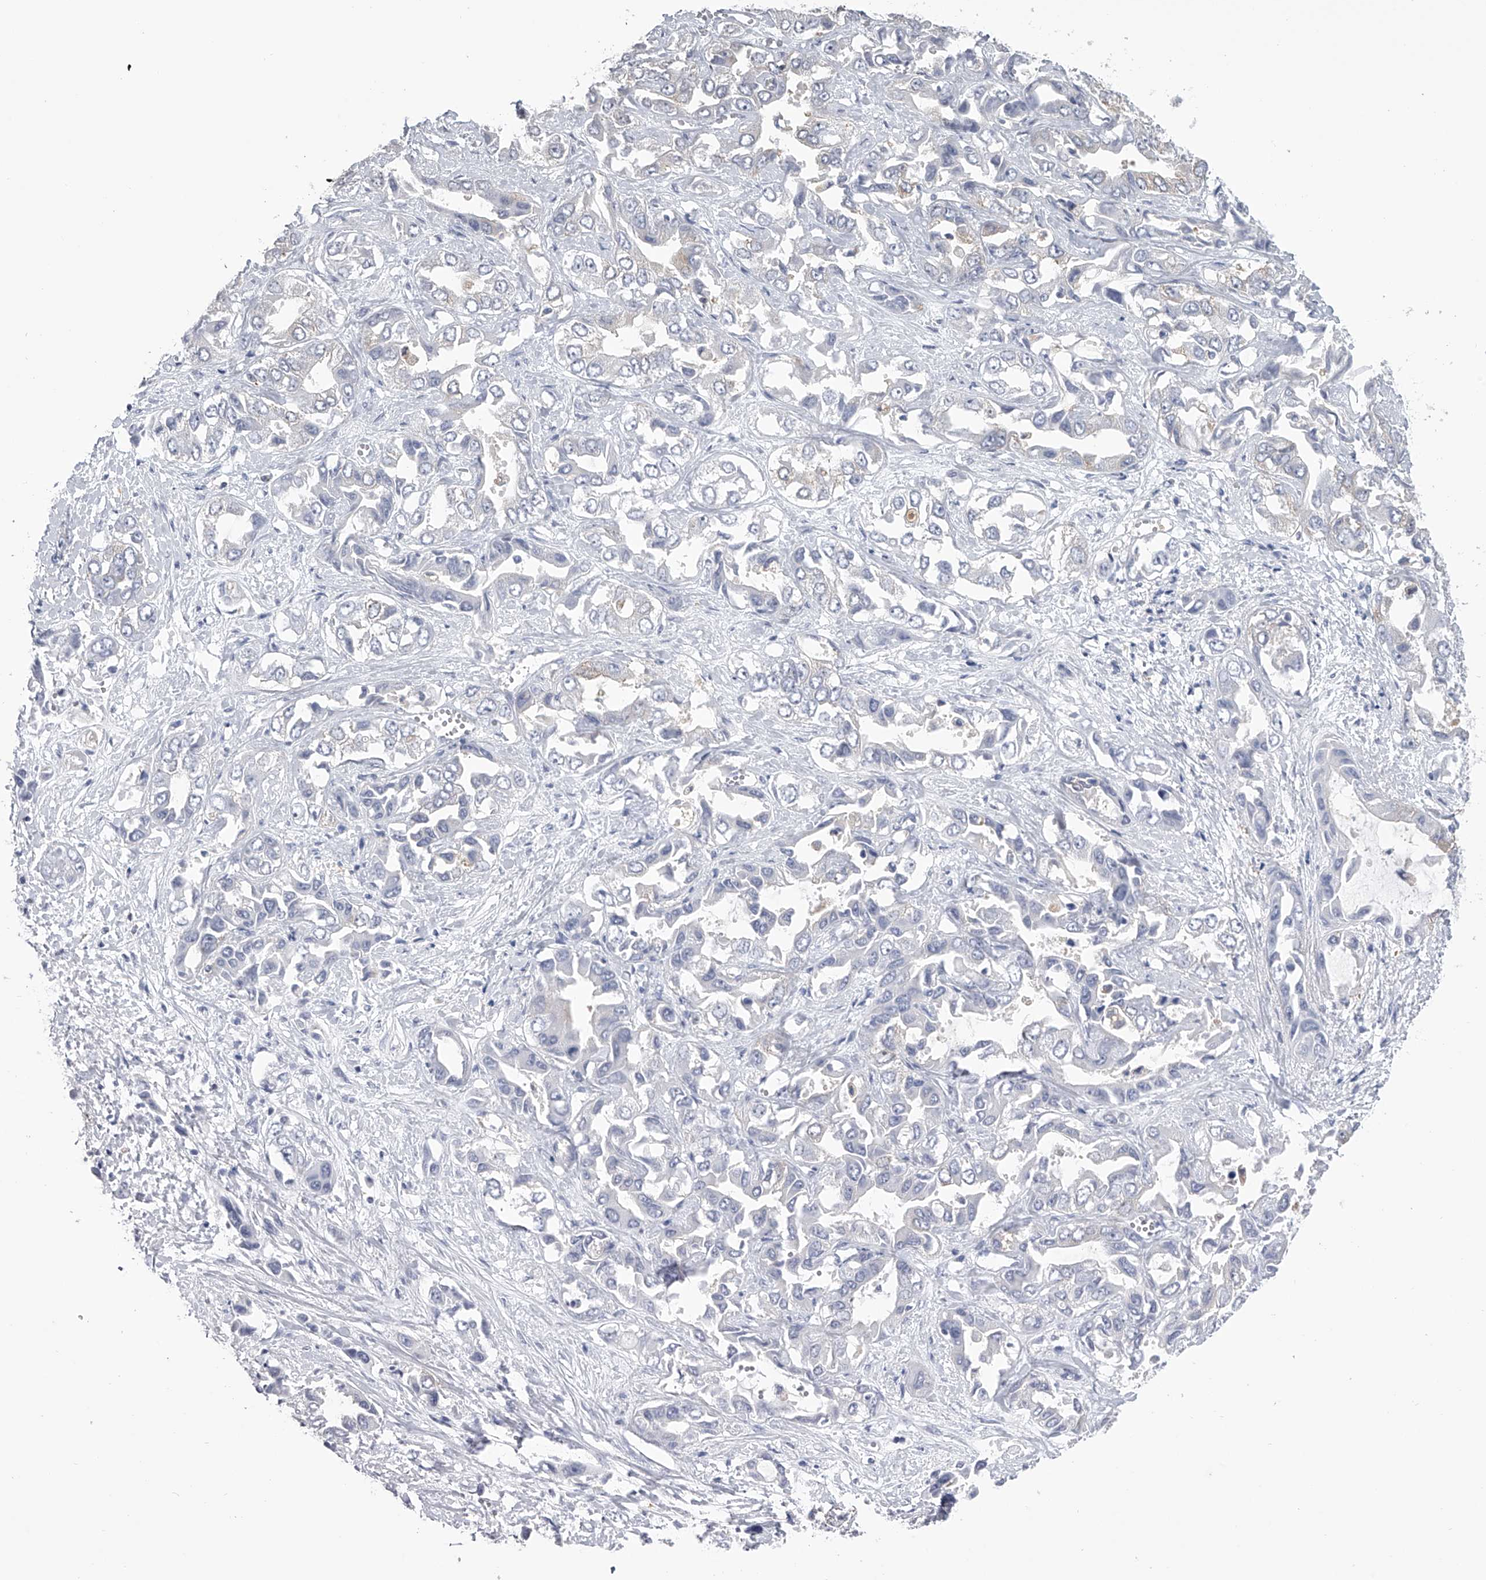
{"staining": {"intensity": "weak", "quantity": "<25%", "location": "cytoplasmic/membranous"}, "tissue": "liver cancer", "cell_type": "Tumor cells", "image_type": "cancer", "snomed": [{"axis": "morphology", "description": "Cholangiocarcinoma"}, {"axis": "topography", "description": "Liver"}], "caption": "The IHC histopathology image has no significant expression in tumor cells of liver cancer tissue.", "gene": "TASP1", "patient": {"sex": "female", "age": 52}}